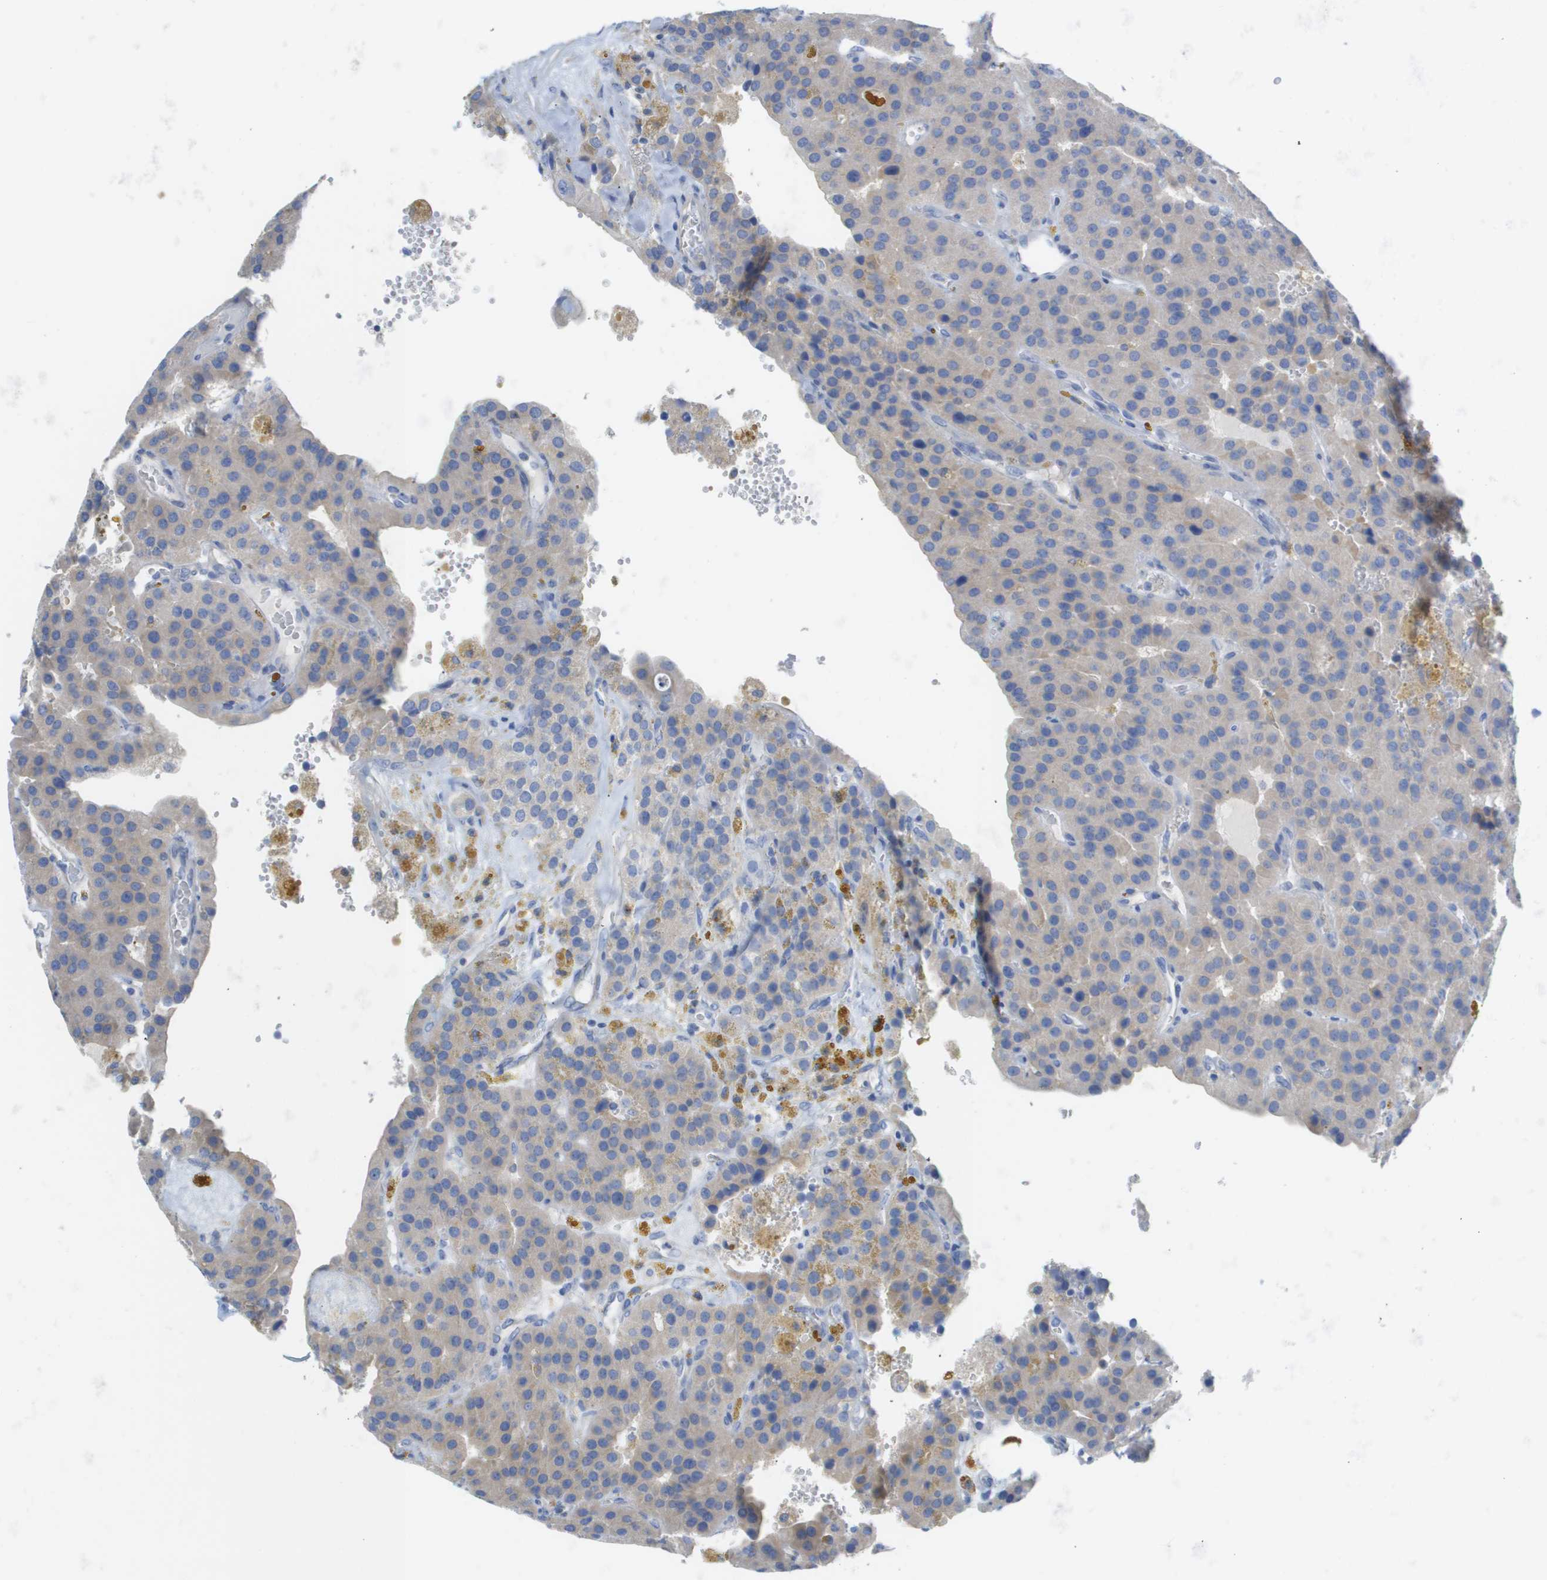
{"staining": {"intensity": "negative", "quantity": "none", "location": "none"}, "tissue": "parathyroid gland", "cell_type": "Glandular cells", "image_type": "normal", "snomed": [{"axis": "morphology", "description": "Normal tissue, NOS"}, {"axis": "morphology", "description": "Adenoma, NOS"}, {"axis": "topography", "description": "Parathyroid gland"}], "caption": "IHC histopathology image of normal parathyroid gland: parathyroid gland stained with DAB (3,3'-diaminobenzidine) exhibits no significant protein expression in glandular cells.", "gene": "MYL3", "patient": {"sex": "female", "age": 86}}